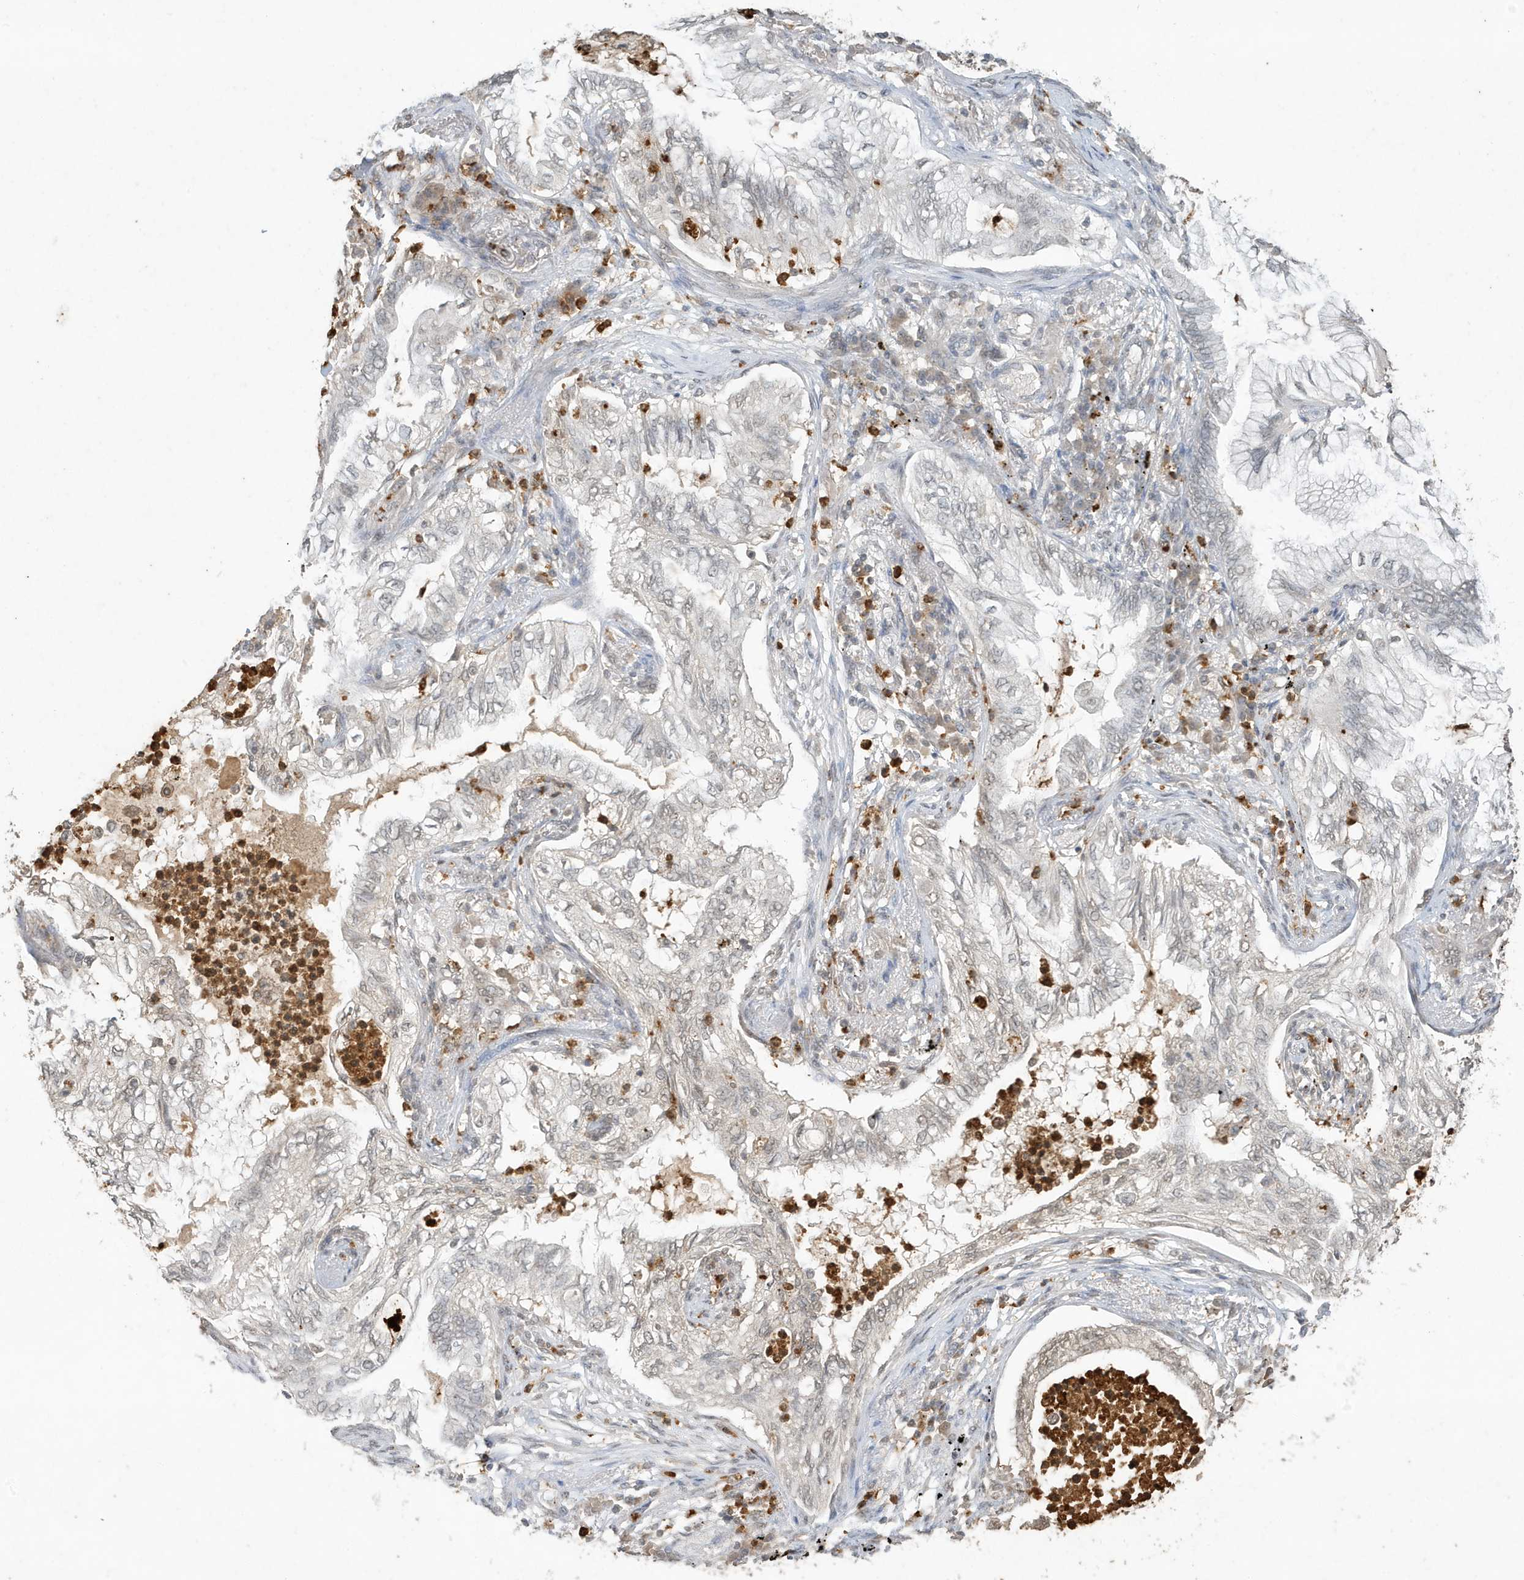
{"staining": {"intensity": "weak", "quantity": "<25%", "location": "nuclear"}, "tissue": "lung cancer", "cell_type": "Tumor cells", "image_type": "cancer", "snomed": [{"axis": "morphology", "description": "Normal tissue, NOS"}, {"axis": "morphology", "description": "Adenocarcinoma, NOS"}, {"axis": "topography", "description": "Bronchus"}, {"axis": "topography", "description": "Lung"}], "caption": "Immunohistochemistry (IHC) image of neoplastic tissue: lung adenocarcinoma stained with DAB (3,3'-diaminobenzidine) demonstrates no significant protein positivity in tumor cells.", "gene": "DEFA1", "patient": {"sex": "female", "age": 70}}